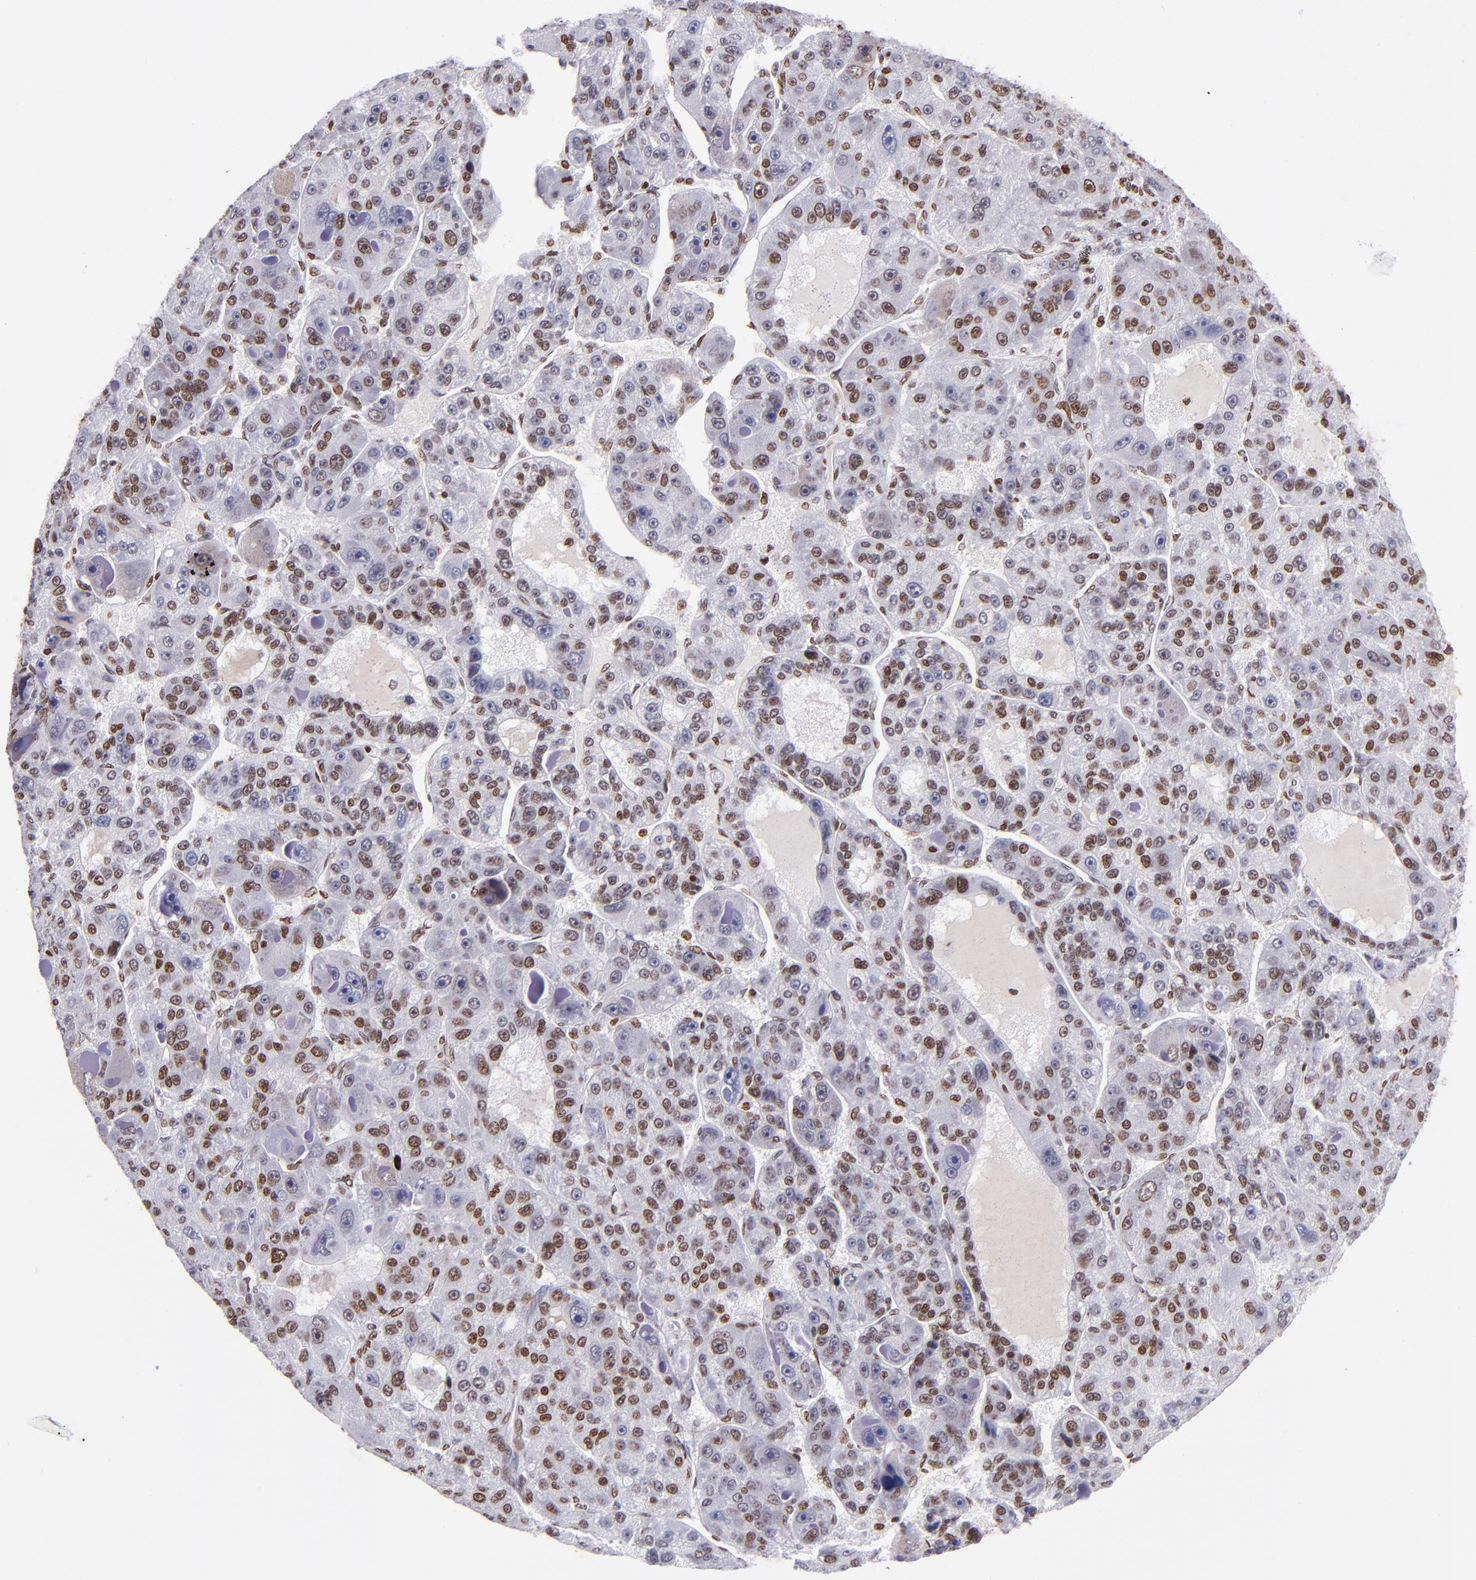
{"staining": {"intensity": "moderate", "quantity": "25%-75%", "location": "nuclear"}, "tissue": "liver cancer", "cell_type": "Tumor cells", "image_type": "cancer", "snomed": [{"axis": "morphology", "description": "Carcinoma, Hepatocellular, NOS"}, {"axis": "topography", "description": "Liver"}], "caption": "This image shows liver cancer stained with IHC to label a protein in brown. The nuclear of tumor cells show moderate positivity for the protein. Nuclei are counter-stained blue.", "gene": "CDKL5", "patient": {"sex": "male", "age": 76}}